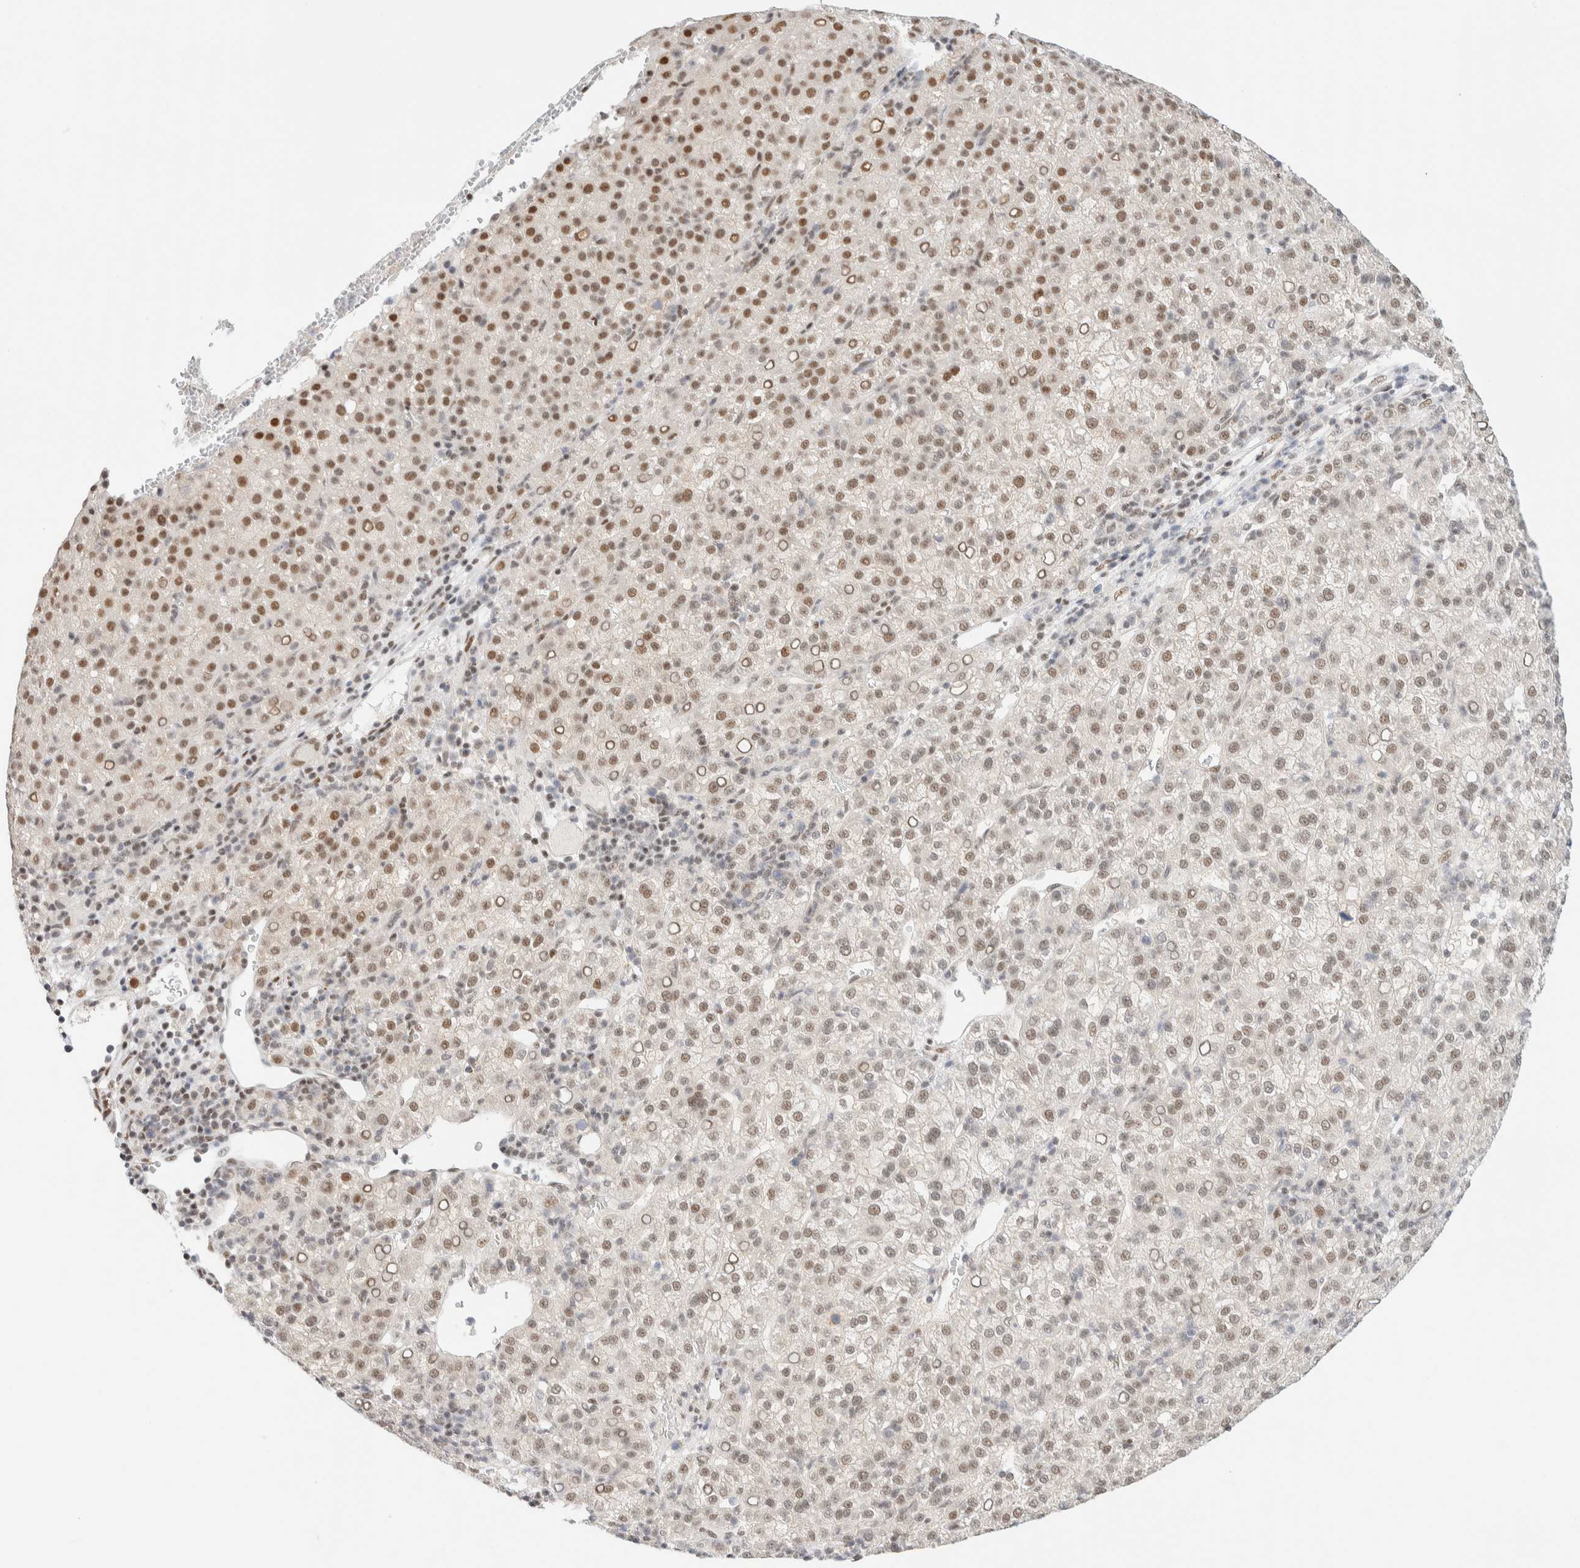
{"staining": {"intensity": "moderate", "quantity": "25%-75%", "location": "nuclear"}, "tissue": "liver cancer", "cell_type": "Tumor cells", "image_type": "cancer", "snomed": [{"axis": "morphology", "description": "Carcinoma, Hepatocellular, NOS"}, {"axis": "topography", "description": "Liver"}], "caption": "Immunohistochemistry (IHC) photomicrograph of neoplastic tissue: human liver cancer stained using immunohistochemistry (IHC) exhibits medium levels of moderate protein expression localized specifically in the nuclear of tumor cells, appearing as a nuclear brown color.", "gene": "PYGO2", "patient": {"sex": "female", "age": 58}}